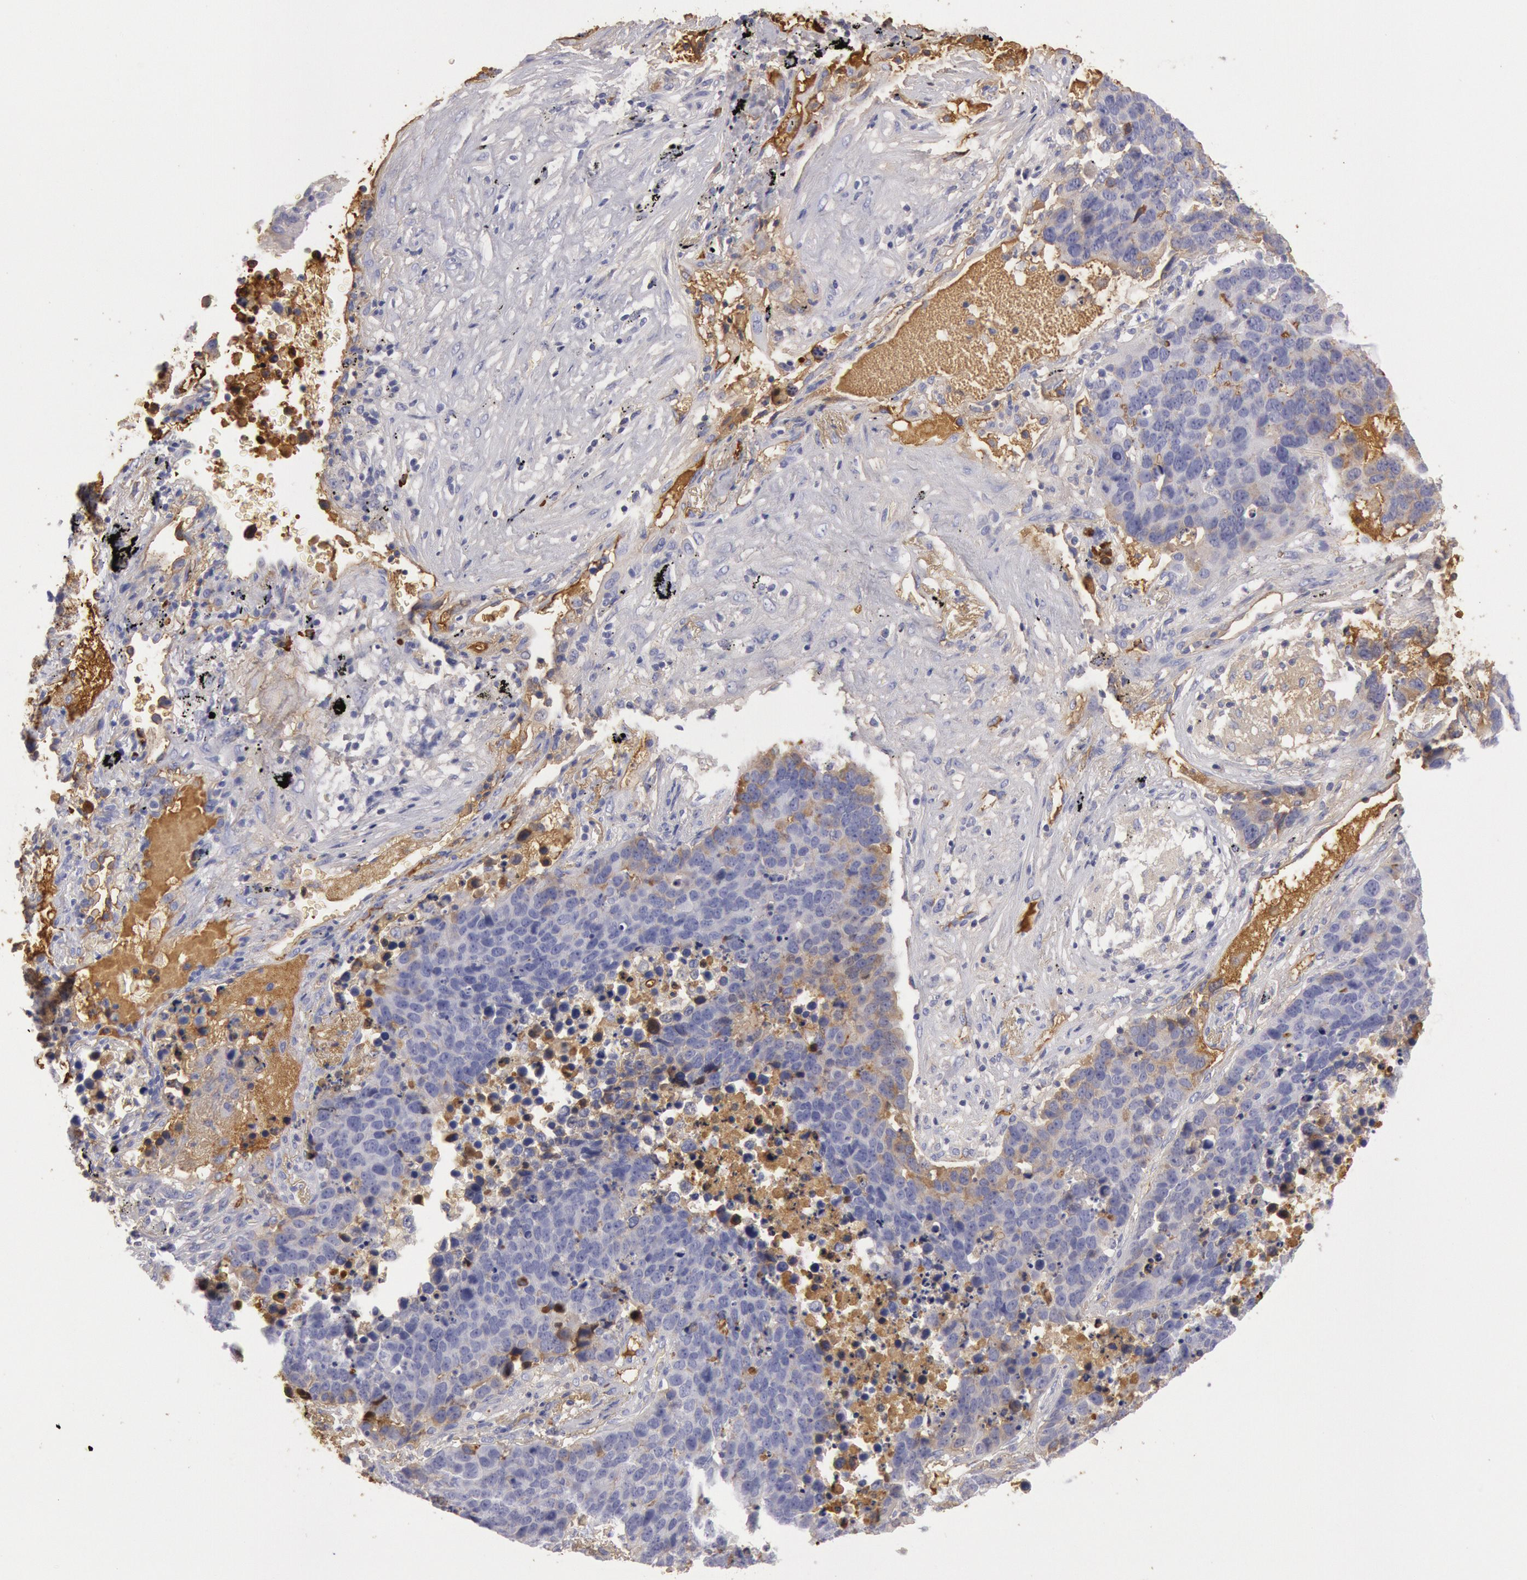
{"staining": {"intensity": "weak", "quantity": "25%-75%", "location": "cytoplasmic/membranous"}, "tissue": "lung cancer", "cell_type": "Tumor cells", "image_type": "cancer", "snomed": [{"axis": "morphology", "description": "Carcinoid, malignant, NOS"}, {"axis": "topography", "description": "Lung"}], "caption": "Protein expression analysis of carcinoid (malignant) (lung) reveals weak cytoplasmic/membranous expression in about 25%-75% of tumor cells.", "gene": "IGHA1", "patient": {"sex": "male", "age": 60}}